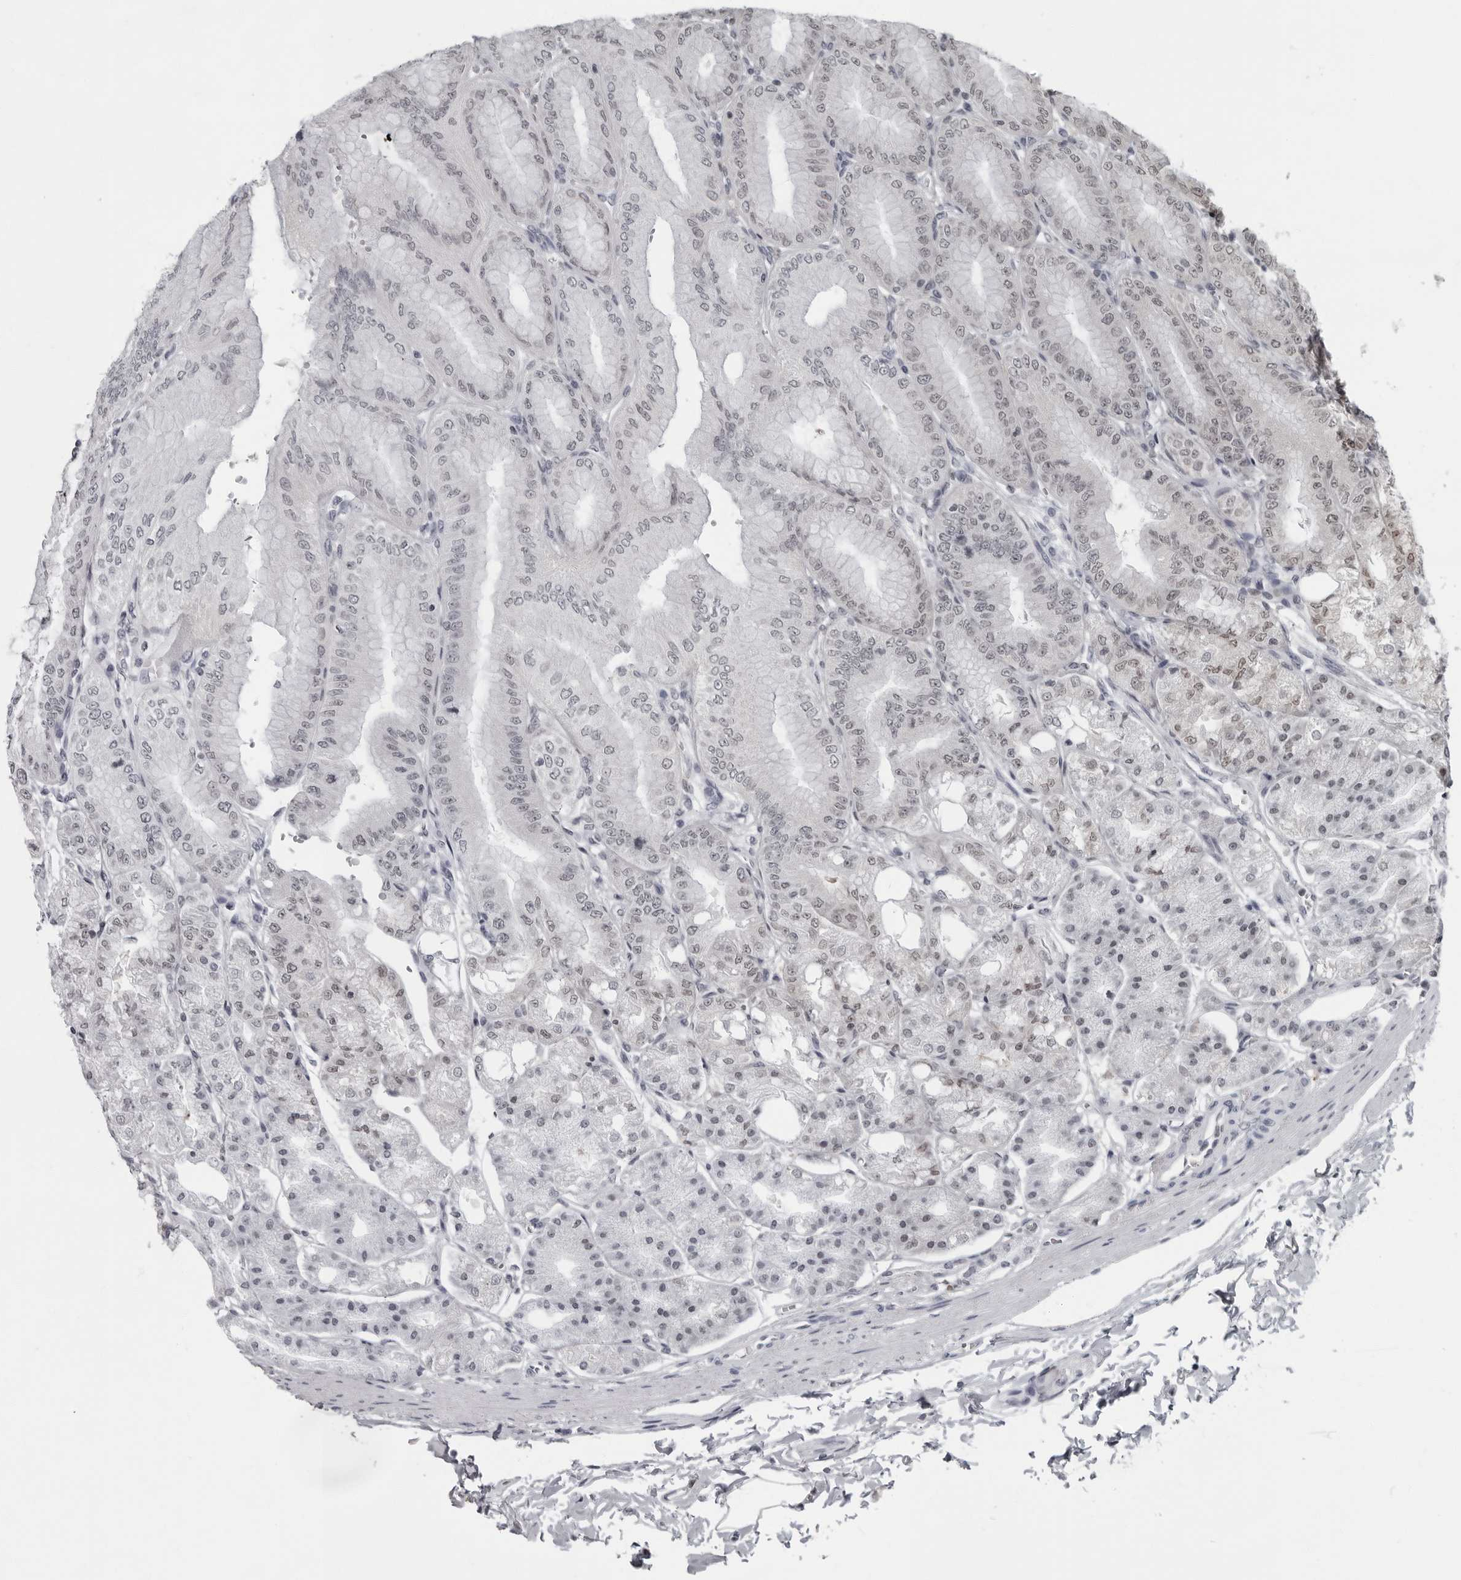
{"staining": {"intensity": "weak", "quantity": "25%-75%", "location": "nuclear"}, "tissue": "stomach", "cell_type": "Glandular cells", "image_type": "normal", "snomed": [{"axis": "morphology", "description": "Normal tissue, NOS"}, {"axis": "topography", "description": "Stomach, lower"}], "caption": "This is a histology image of IHC staining of benign stomach, which shows weak staining in the nuclear of glandular cells.", "gene": "LZIC", "patient": {"sex": "male", "age": 71}}